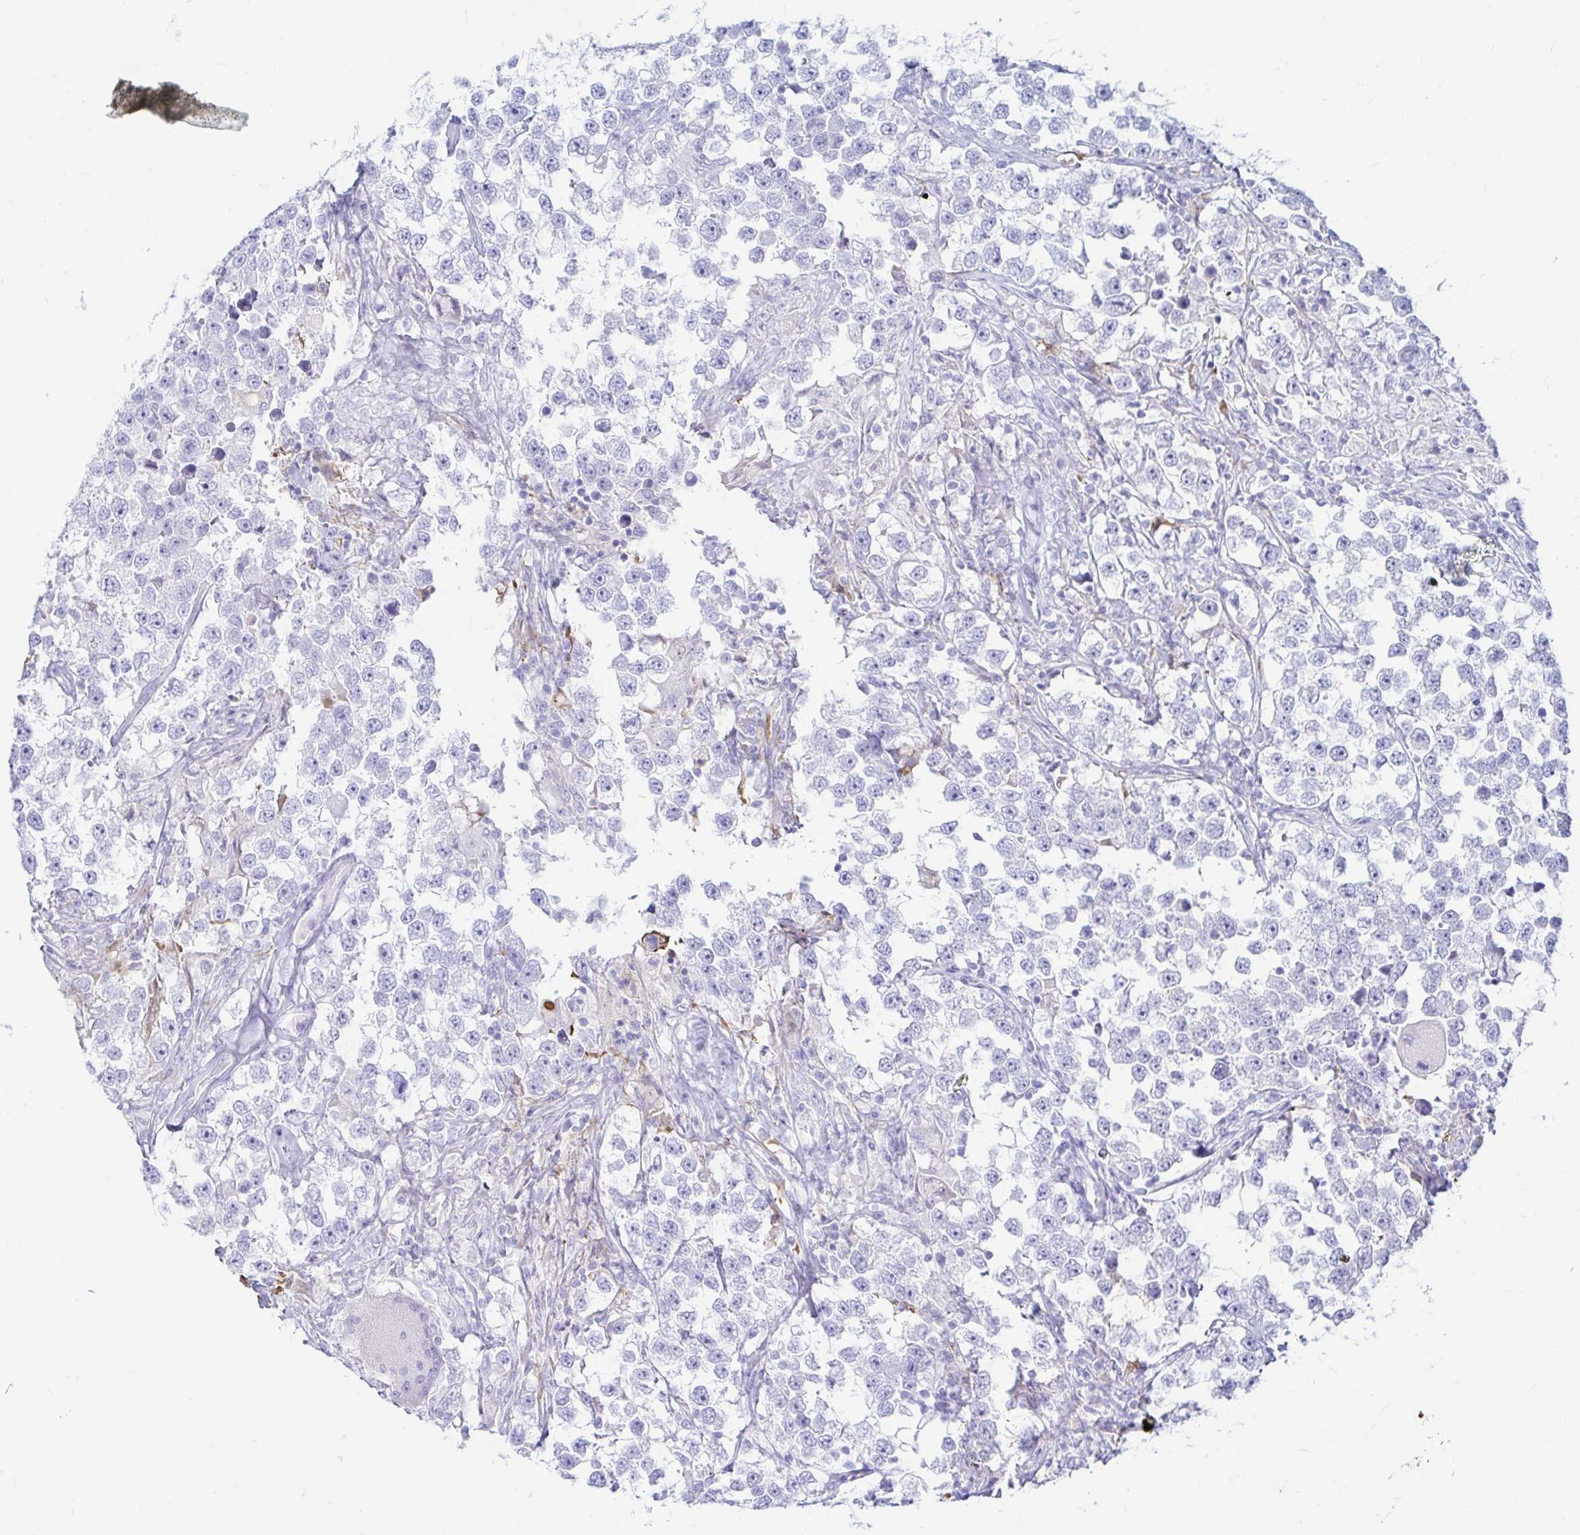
{"staining": {"intensity": "negative", "quantity": "none", "location": "none"}, "tissue": "testis cancer", "cell_type": "Tumor cells", "image_type": "cancer", "snomed": [{"axis": "morphology", "description": "Seminoma, NOS"}, {"axis": "topography", "description": "Testis"}], "caption": "DAB (3,3'-diaminobenzidine) immunohistochemical staining of human testis cancer displays no significant positivity in tumor cells.", "gene": "ERICH6", "patient": {"sex": "male", "age": 46}}